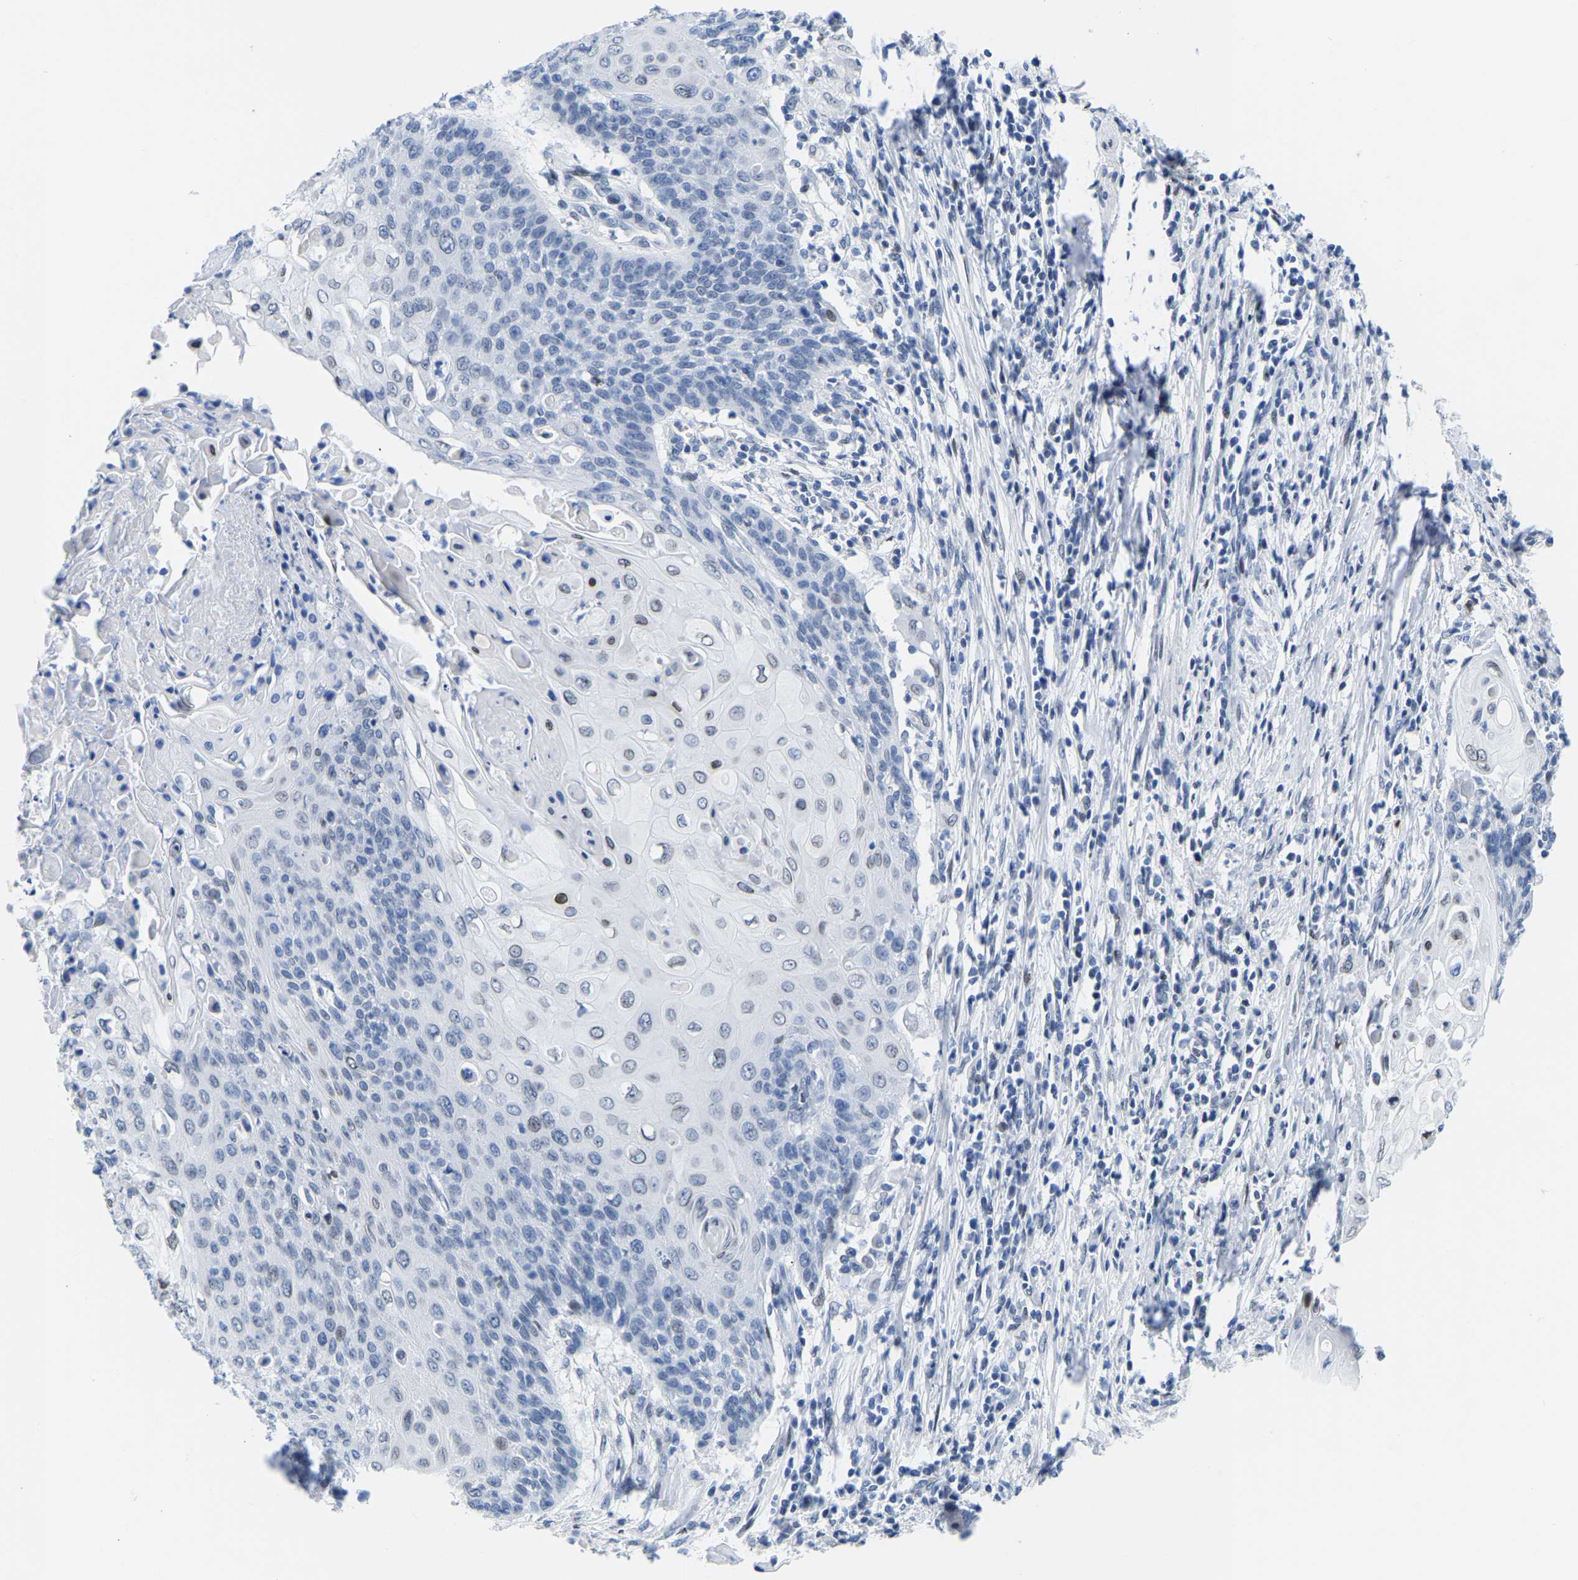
{"staining": {"intensity": "weak", "quantity": "<25%", "location": "cytoplasmic/membranous,nuclear"}, "tissue": "cervical cancer", "cell_type": "Tumor cells", "image_type": "cancer", "snomed": [{"axis": "morphology", "description": "Squamous cell carcinoma, NOS"}, {"axis": "topography", "description": "Cervix"}], "caption": "Immunohistochemistry histopathology image of human cervical cancer (squamous cell carcinoma) stained for a protein (brown), which displays no staining in tumor cells.", "gene": "UPK3A", "patient": {"sex": "female", "age": 39}}